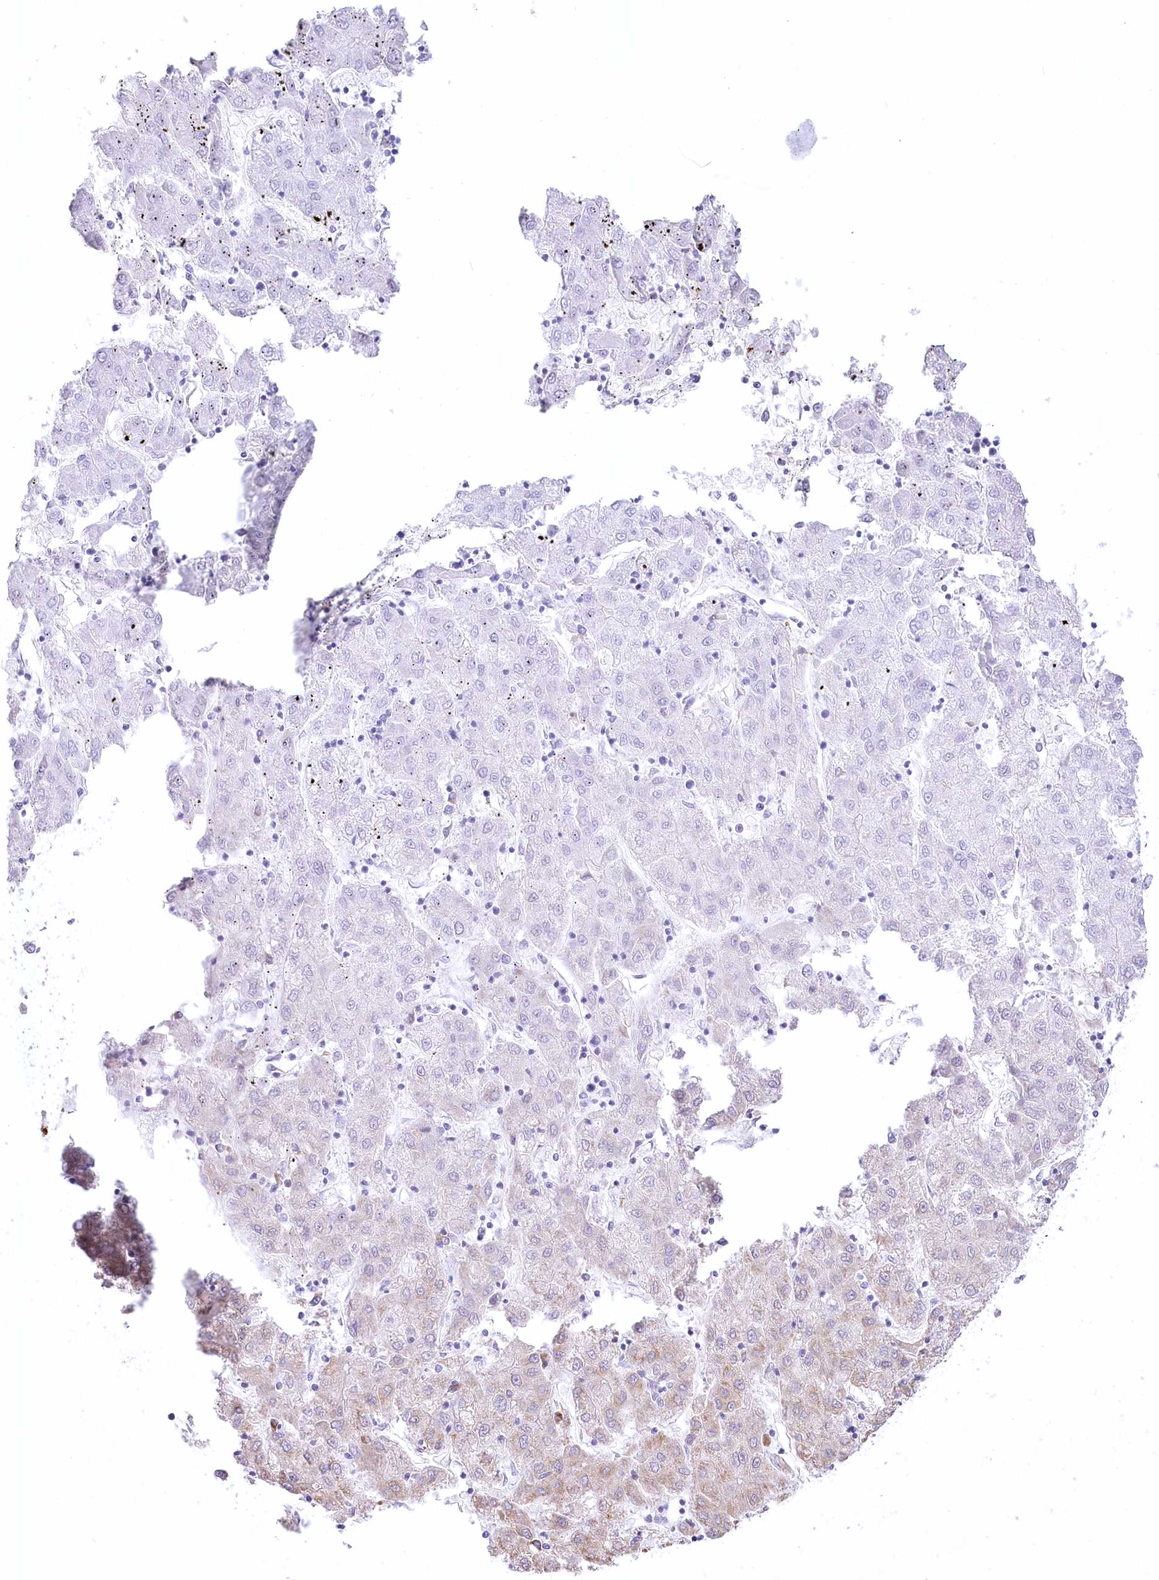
{"staining": {"intensity": "moderate", "quantity": "<25%", "location": "cytoplasmic/membranous"}, "tissue": "liver cancer", "cell_type": "Tumor cells", "image_type": "cancer", "snomed": [{"axis": "morphology", "description": "Carcinoma, Hepatocellular, NOS"}, {"axis": "topography", "description": "Liver"}], "caption": "Immunohistochemistry (DAB (3,3'-diaminobenzidine)) staining of human liver cancer (hepatocellular carcinoma) displays moderate cytoplasmic/membranous protein expression in approximately <25% of tumor cells. (DAB (3,3'-diaminobenzidine) IHC with brightfield microscopy, high magnification).", "gene": "NCKAP5", "patient": {"sex": "male", "age": 72}}